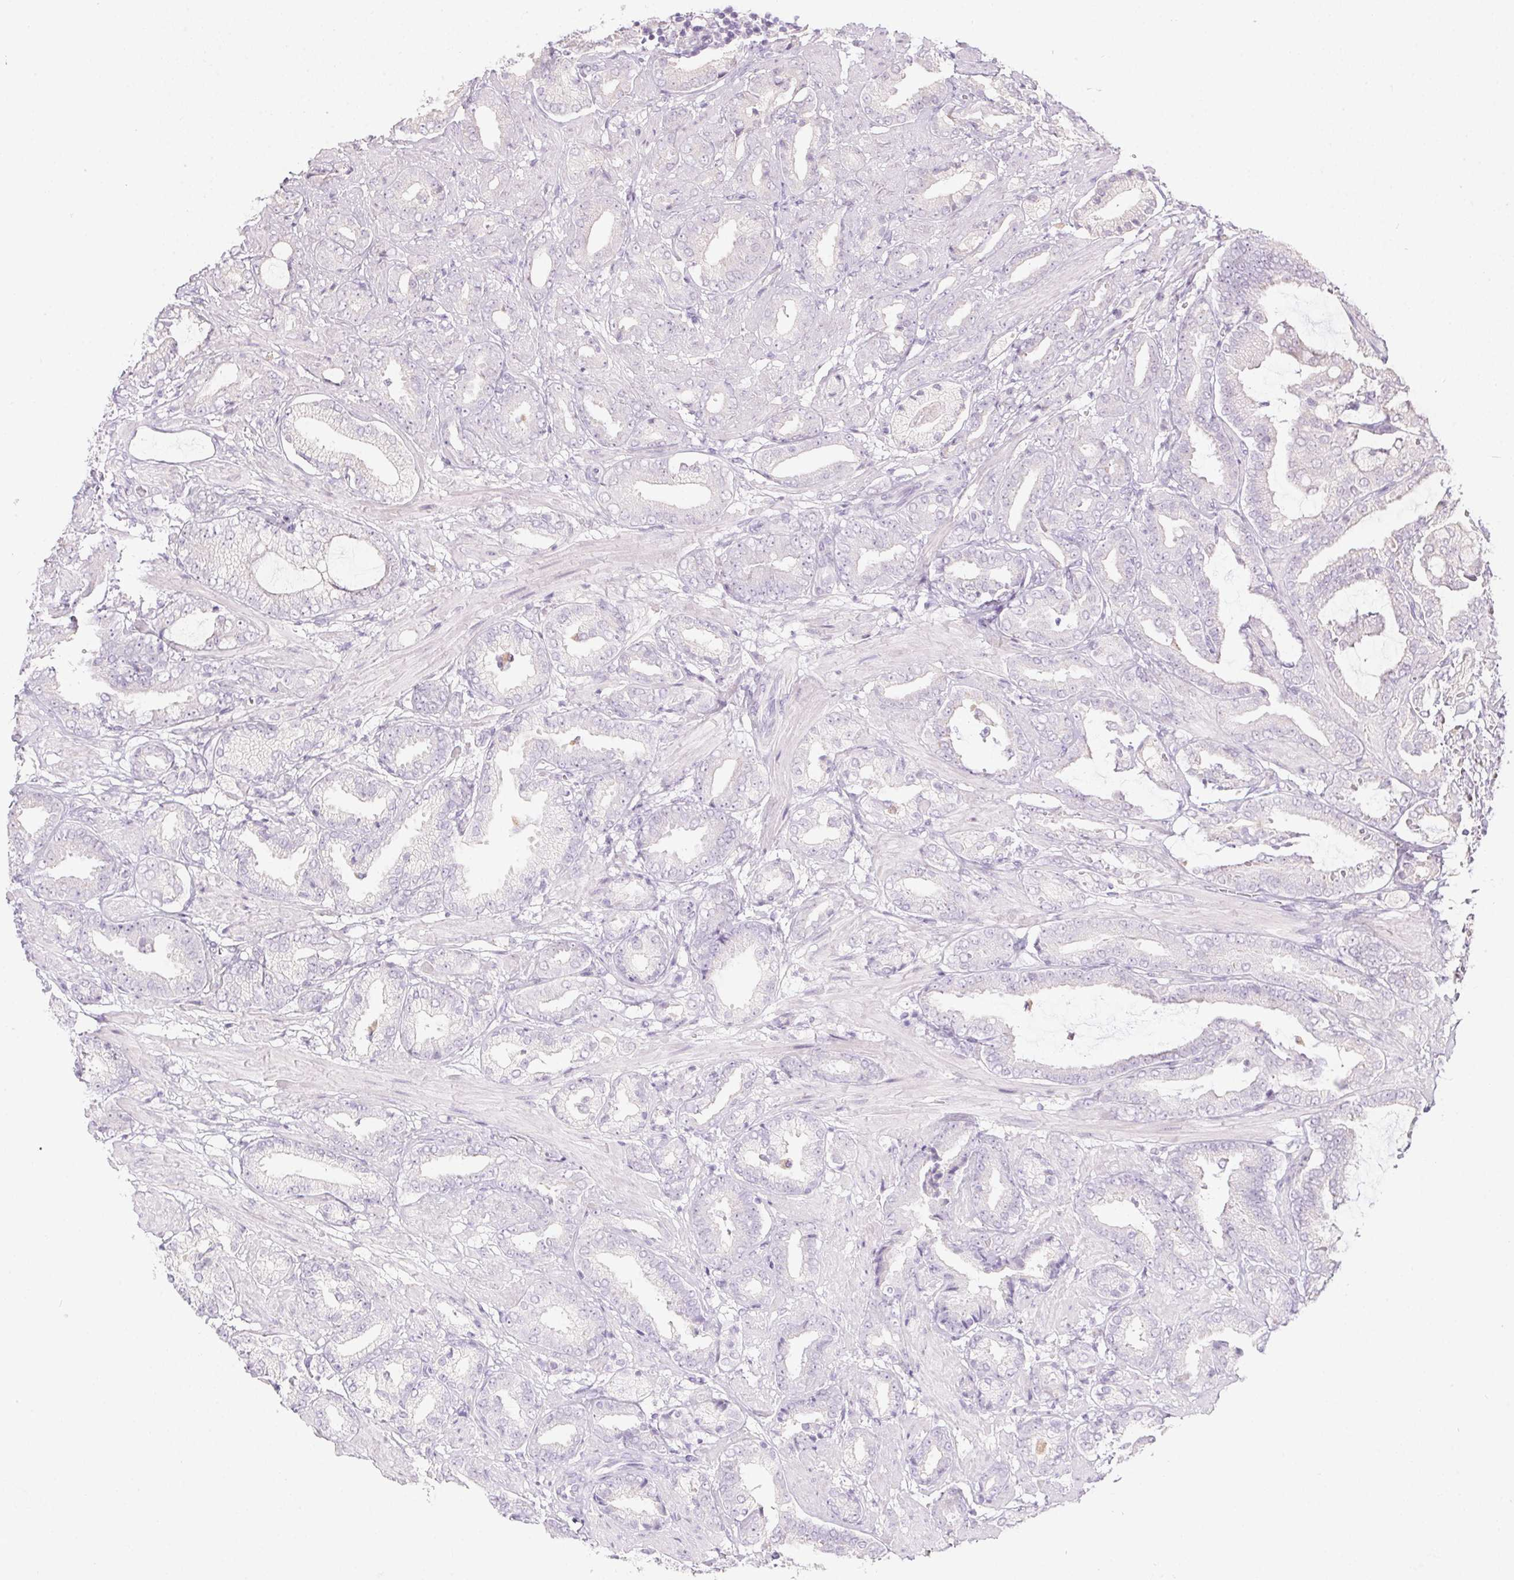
{"staining": {"intensity": "negative", "quantity": "none", "location": "none"}, "tissue": "prostate cancer", "cell_type": "Tumor cells", "image_type": "cancer", "snomed": [{"axis": "morphology", "description": "Adenocarcinoma, High grade"}, {"axis": "topography", "description": "Prostate"}], "caption": "A histopathology image of human prostate cancer is negative for staining in tumor cells.", "gene": "CTCFL", "patient": {"sex": "male", "age": 56}}